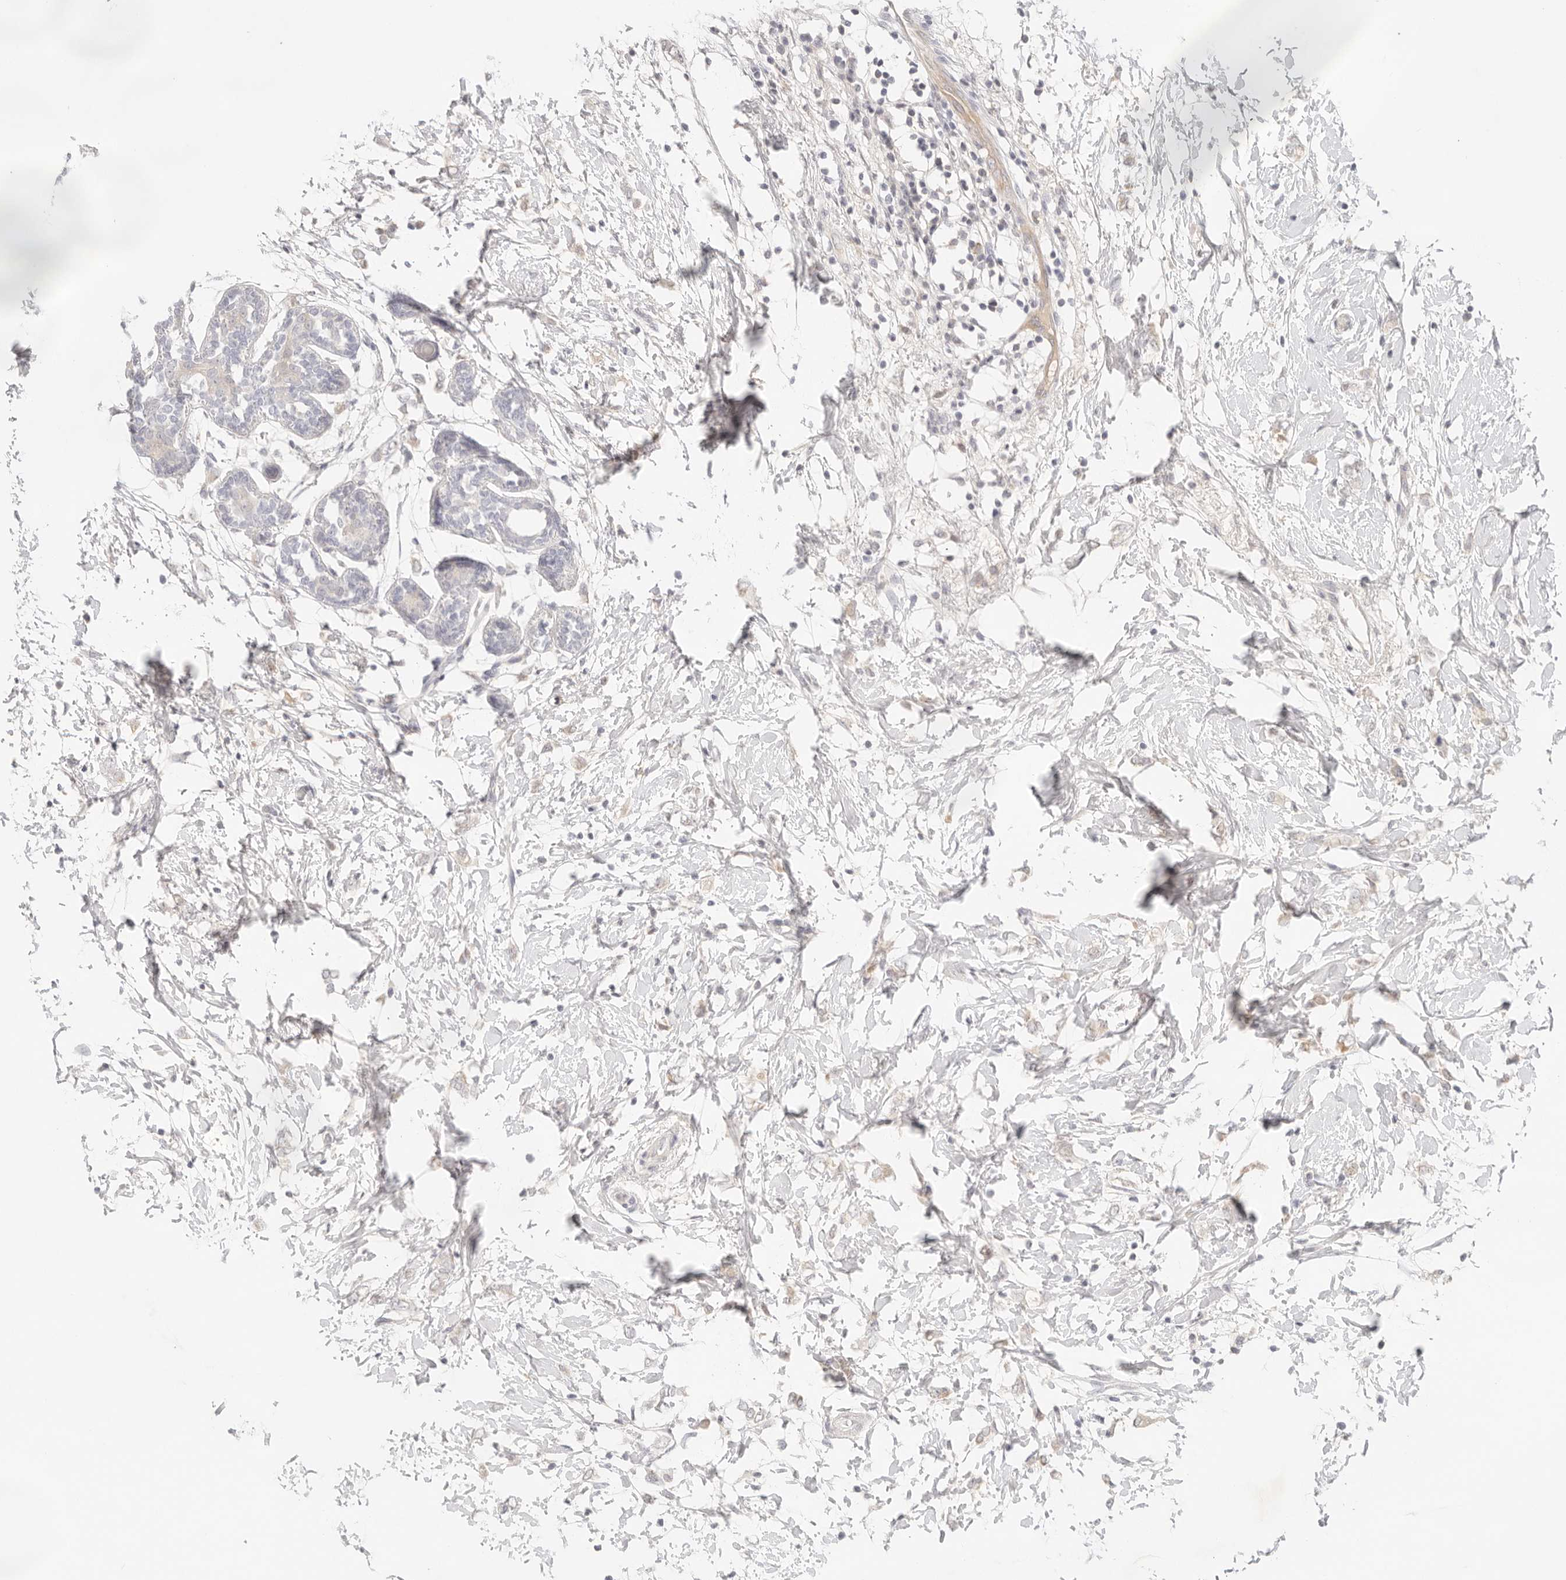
{"staining": {"intensity": "weak", "quantity": "<25%", "location": "cytoplasmic/membranous"}, "tissue": "breast cancer", "cell_type": "Tumor cells", "image_type": "cancer", "snomed": [{"axis": "morphology", "description": "Normal tissue, NOS"}, {"axis": "morphology", "description": "Lobular carcinoma"}, {"axis": "topography", "description": "Breast"}], "caption": "Immunohistochemistry (IHC) of breast lobular carcinoma reveals no expression in tumor cells.", "gene": "SPHK1", "patient": {"sex": "female", "age": 47}}